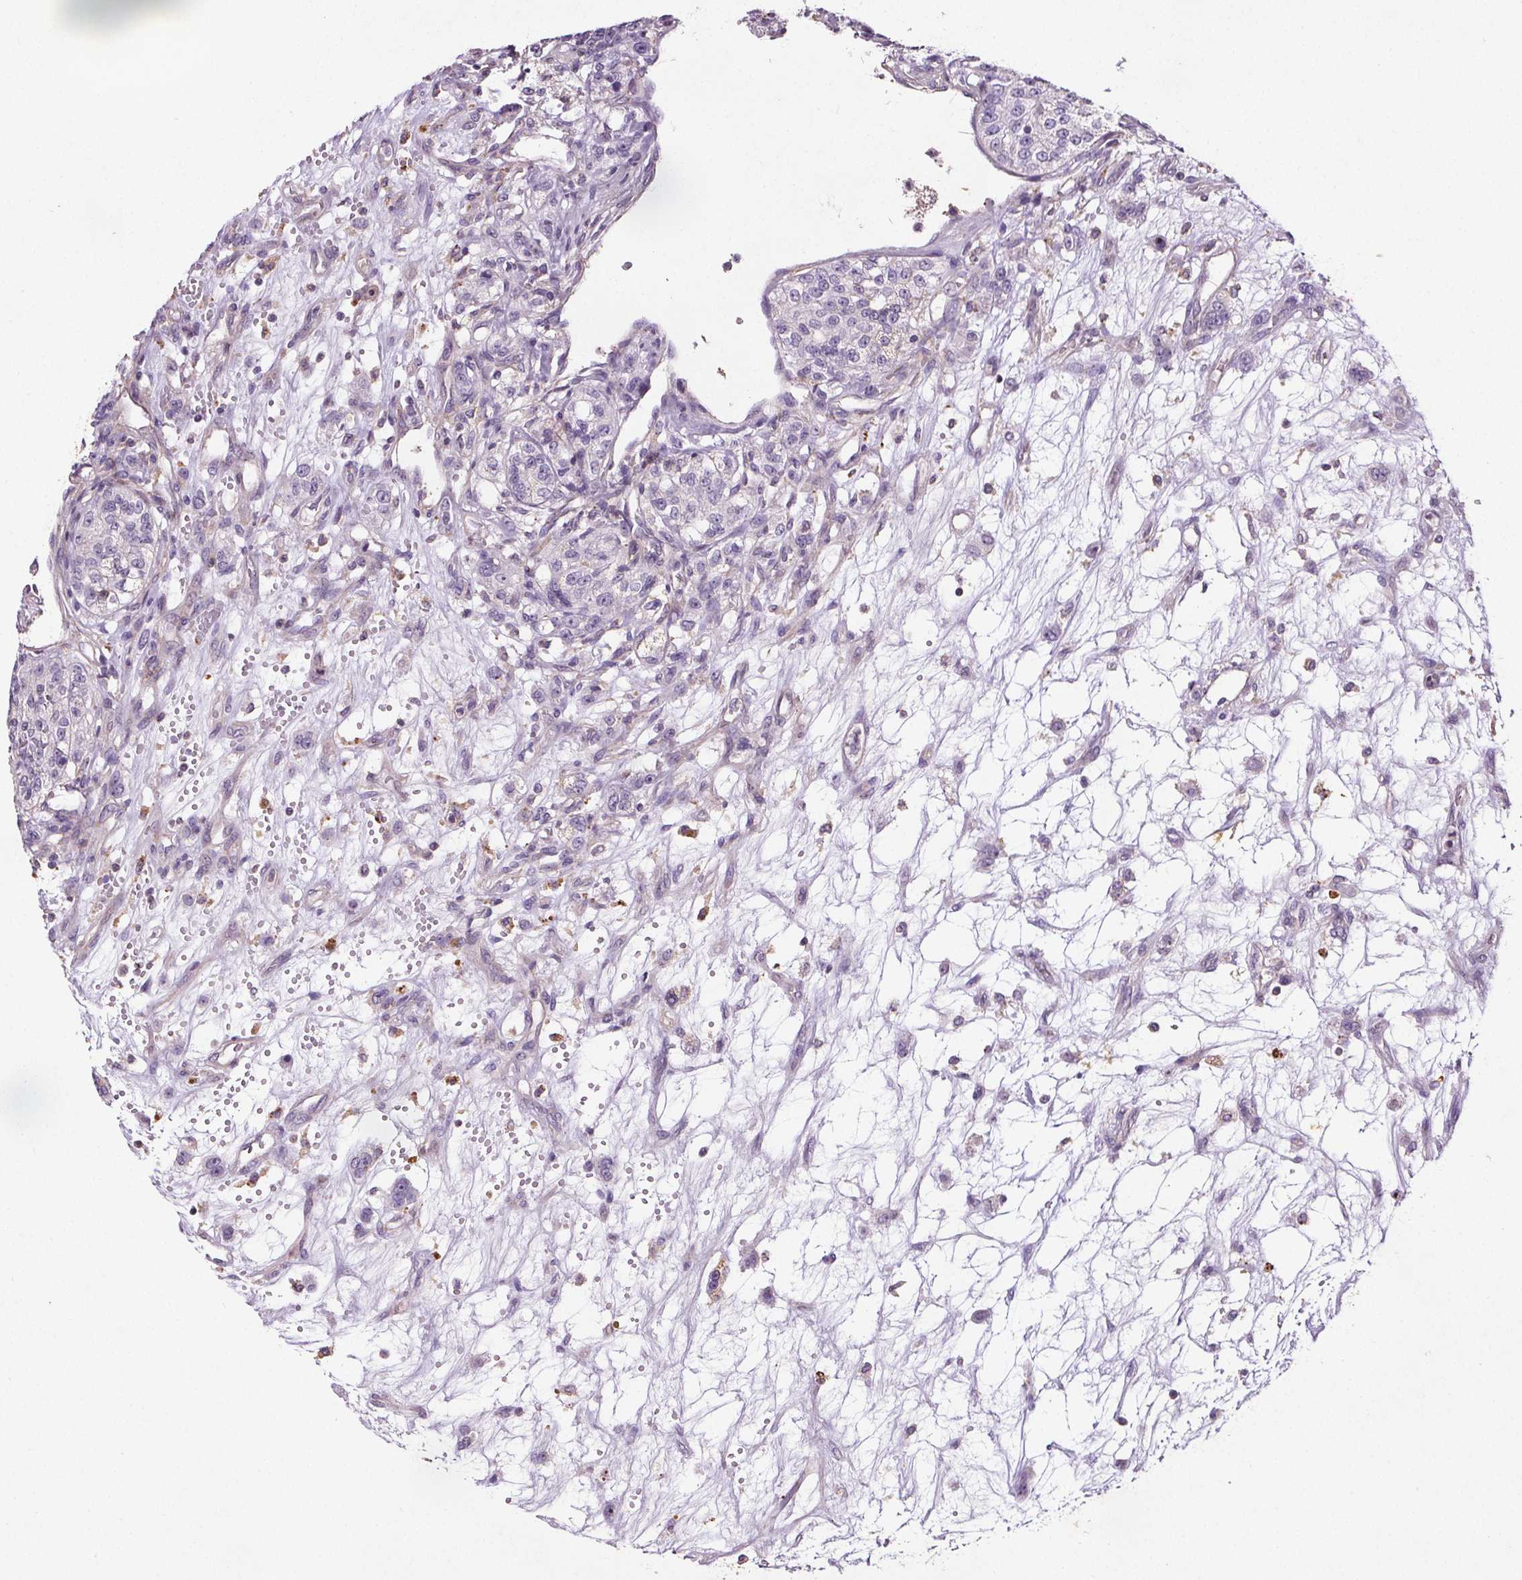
{"staining": {"intensity": "negative", "quantity": "none", "location": "none"}, "tissue": "renal cancer", "cell_type": "Tumor cells", "image_type": "cancer", "snomed": [{"axis": "morphology", "description": "Adenocarcinoma, NOS"}, {"axis": "topography", "description": "Kidney"}], "caption": "This micrograph is of adenocarcinoma (renal) stained with immunohistochemistry to label a protein in brown with the nuclei are counter-stained blue. There is no staining in tumor cells.", "gene": "C19orf84", "patient": {"sex": "female", "age": 63}}